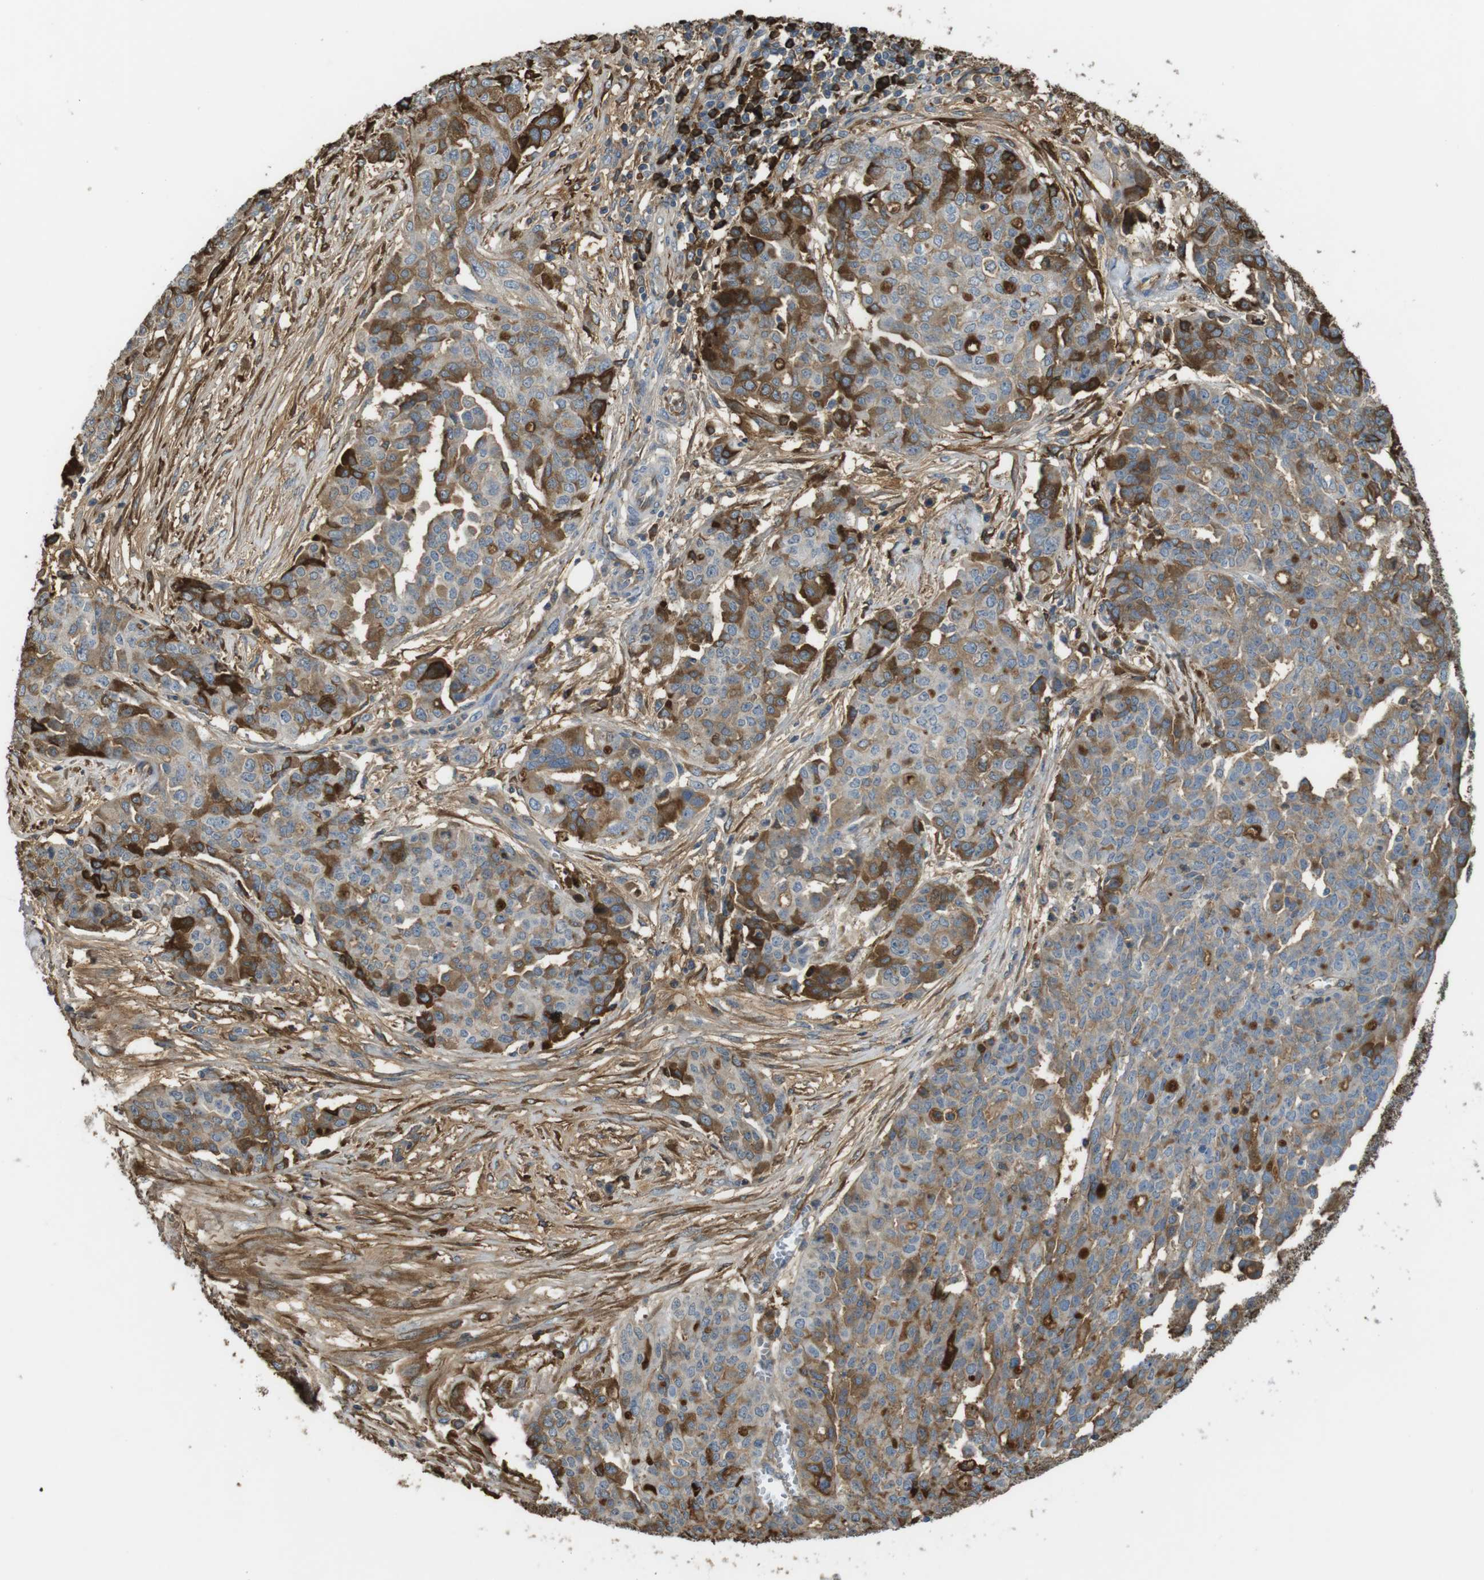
{"staining": {"intensity": "moderate", "quantity": "25%-75%", "location": "cytoplasmic/membranous"}, "tissue": "ovarian cancer", "cell_type": "Tumor cells", "image_type": "cancer", "snomed": [{"axis": "morphology", "description": "Cystadenocarcinoma, serous, NOS"}, {"axis": "topography", "description": "Soft tissue"}, {"axis": "topography", "description": "Ovary"}], "caption": "The micrograph shows immunohistochemical staining of ovarian cancer (serous cystadenocarcinoma). There is moderate cytoplasmic/membranous staining is identified in about 25%-75% of tumor cells.", "gene": "LTBP4", "patient": {"sex": "female", "age": 57}}